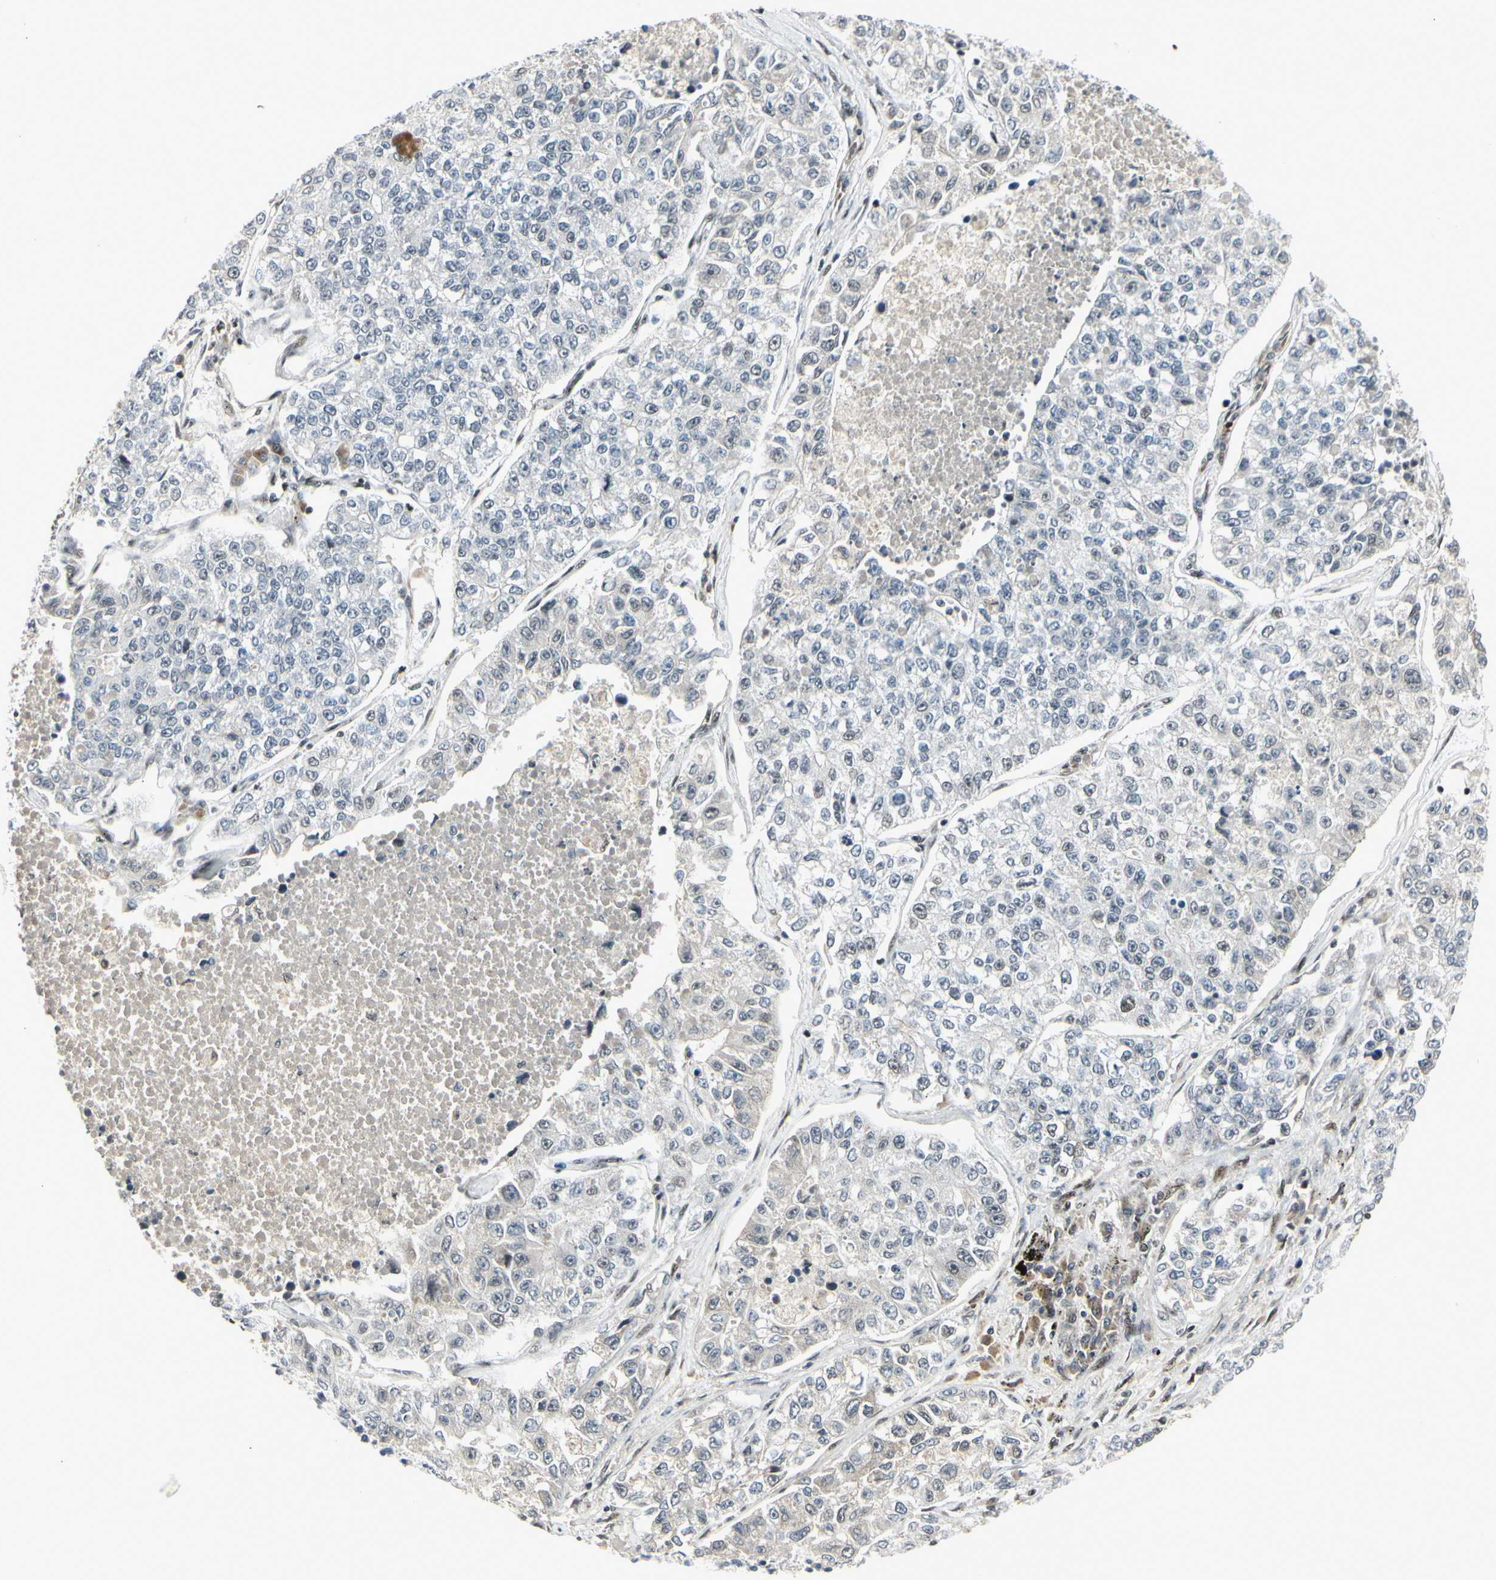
{"staining": {"intensity": "negative", "quantity": "none", "location": "none"}, "tissue": "lung cancer", "cell_type": "Tumor cells", "image_type": "cancer", "snomed": [{"axis": "morphology", "description": "Adenocarcinoma, NOS"}, {"axis": "topography", "description": "Lung"}], "caption": "Immunohistochemistry (IHC) photomicrograph of neoplastic tissue: lung adenocarcinoma stained with DAB (3,3'-diaminobenzidine) shows no significant protein staining in tumor cells.", "gene": "FOXJ2", "patient": {"sex": "male", "age": 49}}